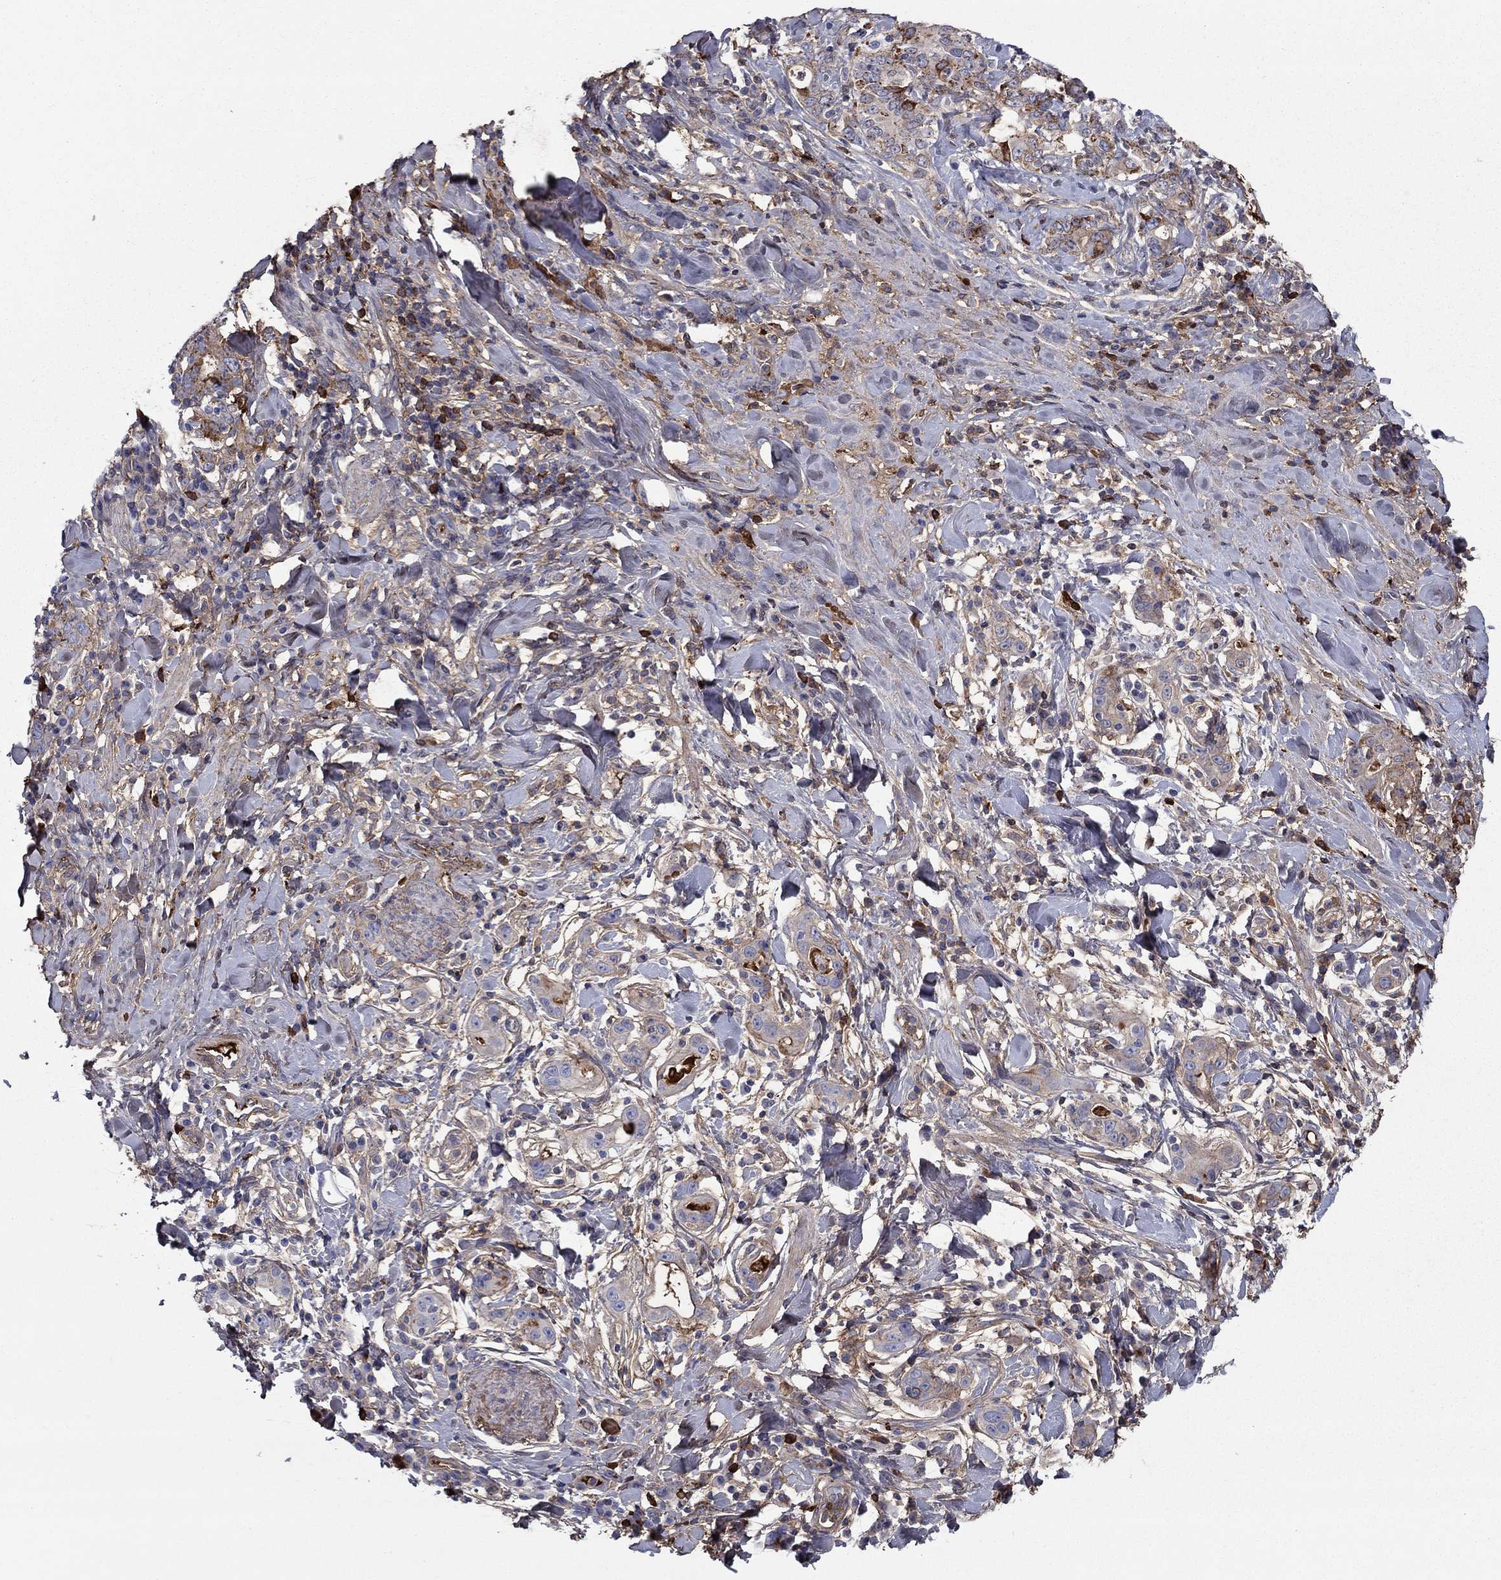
{"staining": {"intensity": "strong", "quantity": "<25%", "location": "cytoplasmic/membranous"}, "tissue": "stomach cancer", "cell_type": "Tumor cells", "image_type": "cancer", "snomed": [{"axis": "morphology", "description": "Adenocarcinoma, NOS"}, {"axis": "topography", "description": "Stomach"}], "caption": "Immunohistochemical staining of adenocarcinoma (stomach) demonstrates strong cytoplasmic/membranous protein positivity in about <25% of tumor cells.", "gene": "HPX", "patient": {"sex": "male", "age": 79}}